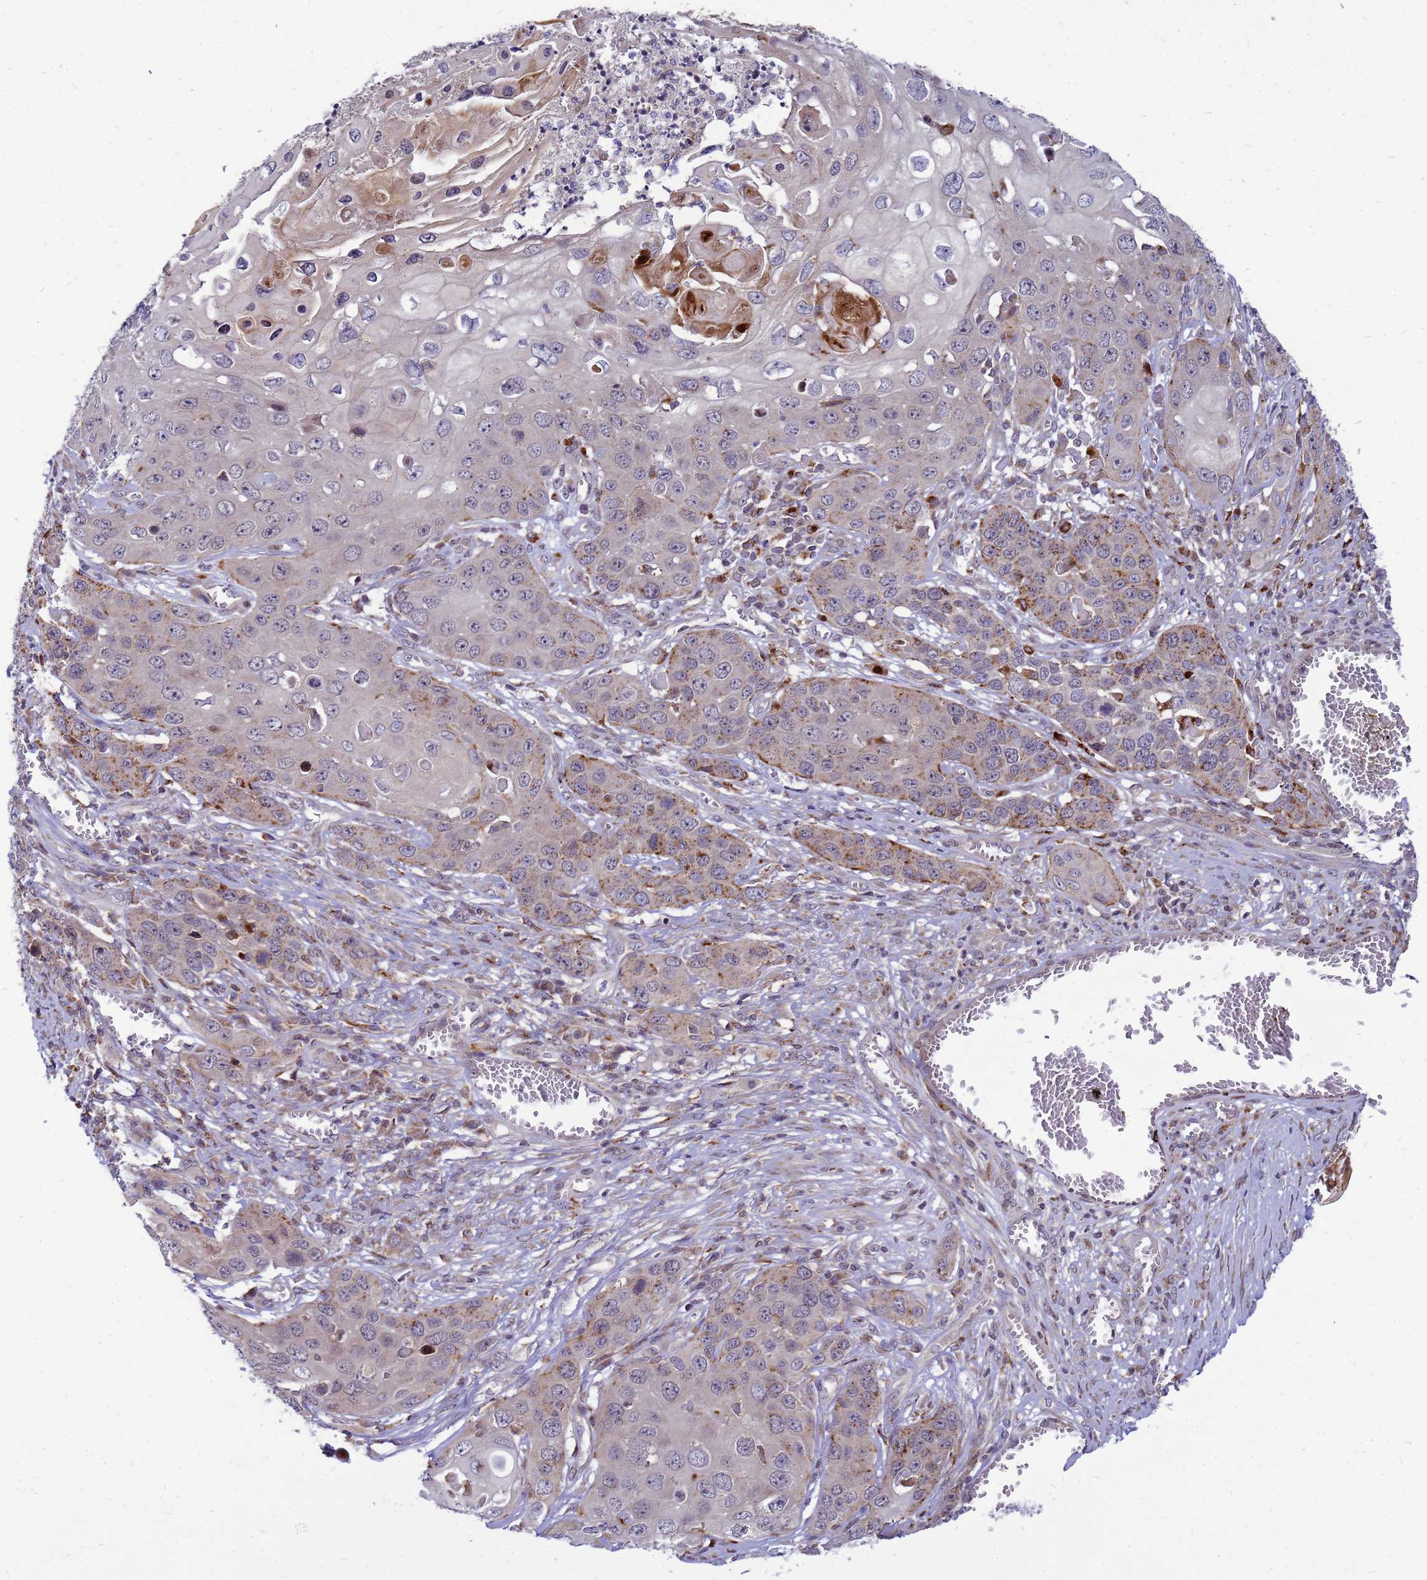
{"staining": {"intensity": "moderate", "quantity": "<25%", "location": "cytoplasmic/membranous"}, "tissue": "skin cancer", "cell_type": "Tumor cells", "image_type": "cancer", "snomed": [{"axis": "morphology", "description": "Squamous cell carcinoma, NOS"}, {"axis": "topography", "description": "Skin"}], "caption": "Tumor cells exhibit moderate cytoplasmic/membranous expression in about <25% of cells in skin cancer (squamous cell carcinoma). The staining is performed using DAB (3,3'-diaminobenzidine) brown chromogen to label protein expression. The nuclei are counter-stained blue using hematoxylin.", "gene": "C12orf43", "patient": {"sex": "male", "age": 55}}